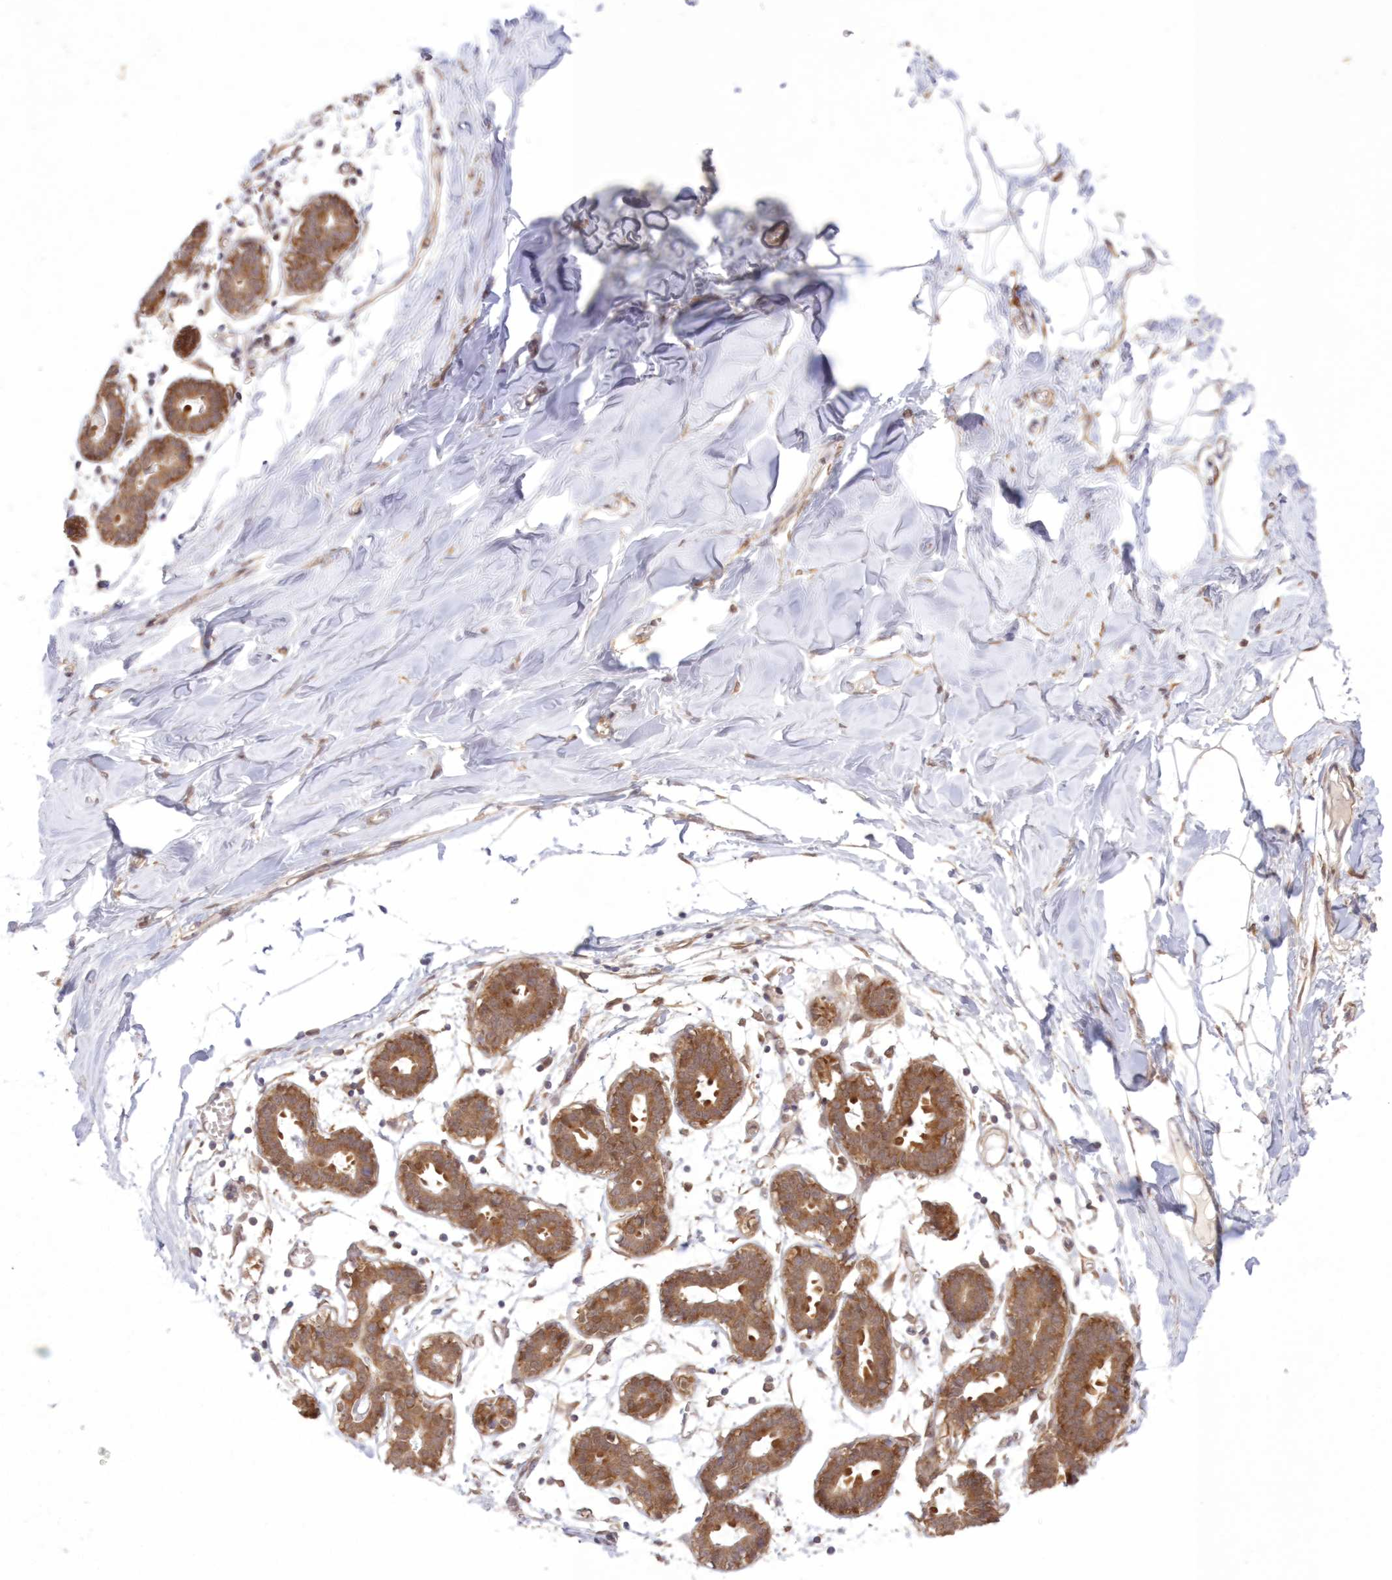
{"staining": {"intensity": "negative", "quantity": "none", "location": "none"}, "tissue": "breast", "cell_type": "Adipocytes", "image_type": "normal", "snomed": [{"axis": "morphology", "description": "Normal tissue, NOS"}, {"axis": "topography", "description": "Breast"}], "caption": "This micrograph is of benign breast stained with IHC to label a protein in brown with the nuclei are counter-stained blue. There is no staining in adipocytes.", "gene": "RNPEP", "patient": {"sex": "female", "age": 27}}